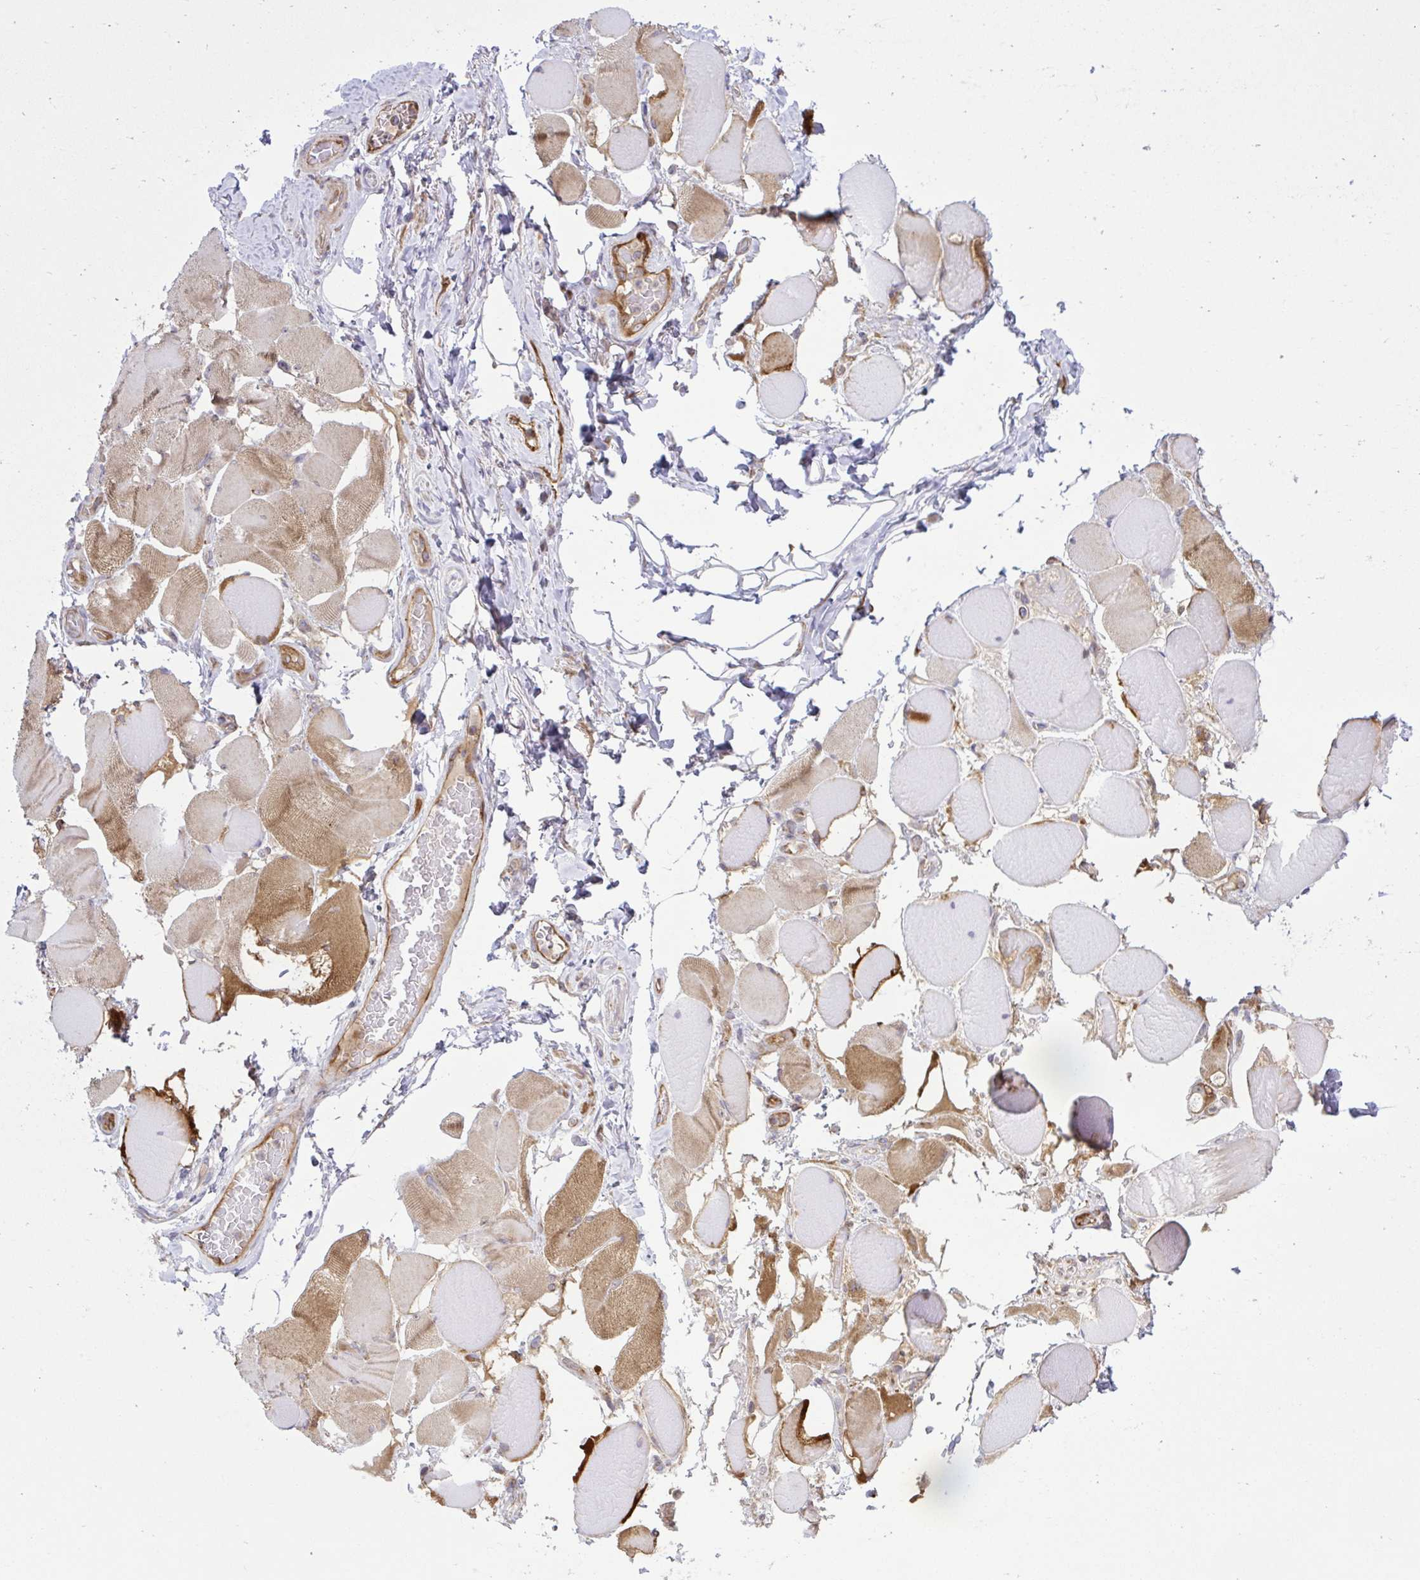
{"staining": {"intensity": "moderate", "quantity": "25%-75%", "location": "cytoplasmic/membranous"}, "tissue": "skeletal muscle", "cell_type": "Myocytes", "image_type": "normal", "snomed": [{"axis": "morphology", "description": "Normal tissue, NOS"}, {"axis": "topography", "description": "Skeletal muscle"}, {"axis": "topography", "description": "Anal"}, {"axis": "topography", "description": "Peripheral nerve tissue"}], "caption": "Skeletal muscle stained with immunohistochemistry (IHC) displays moderate cytoplasmic/membranous expression in approximately 25%-75% of myocytes. The staining is performed using DAB (3,3'-diaminobenzidine) brown chromogen to label protein expression. The nuclei are counter-stained blue using hematoxylin.", "gene": "LIMS1", "patient": {"sex": "male", "age": 53}}